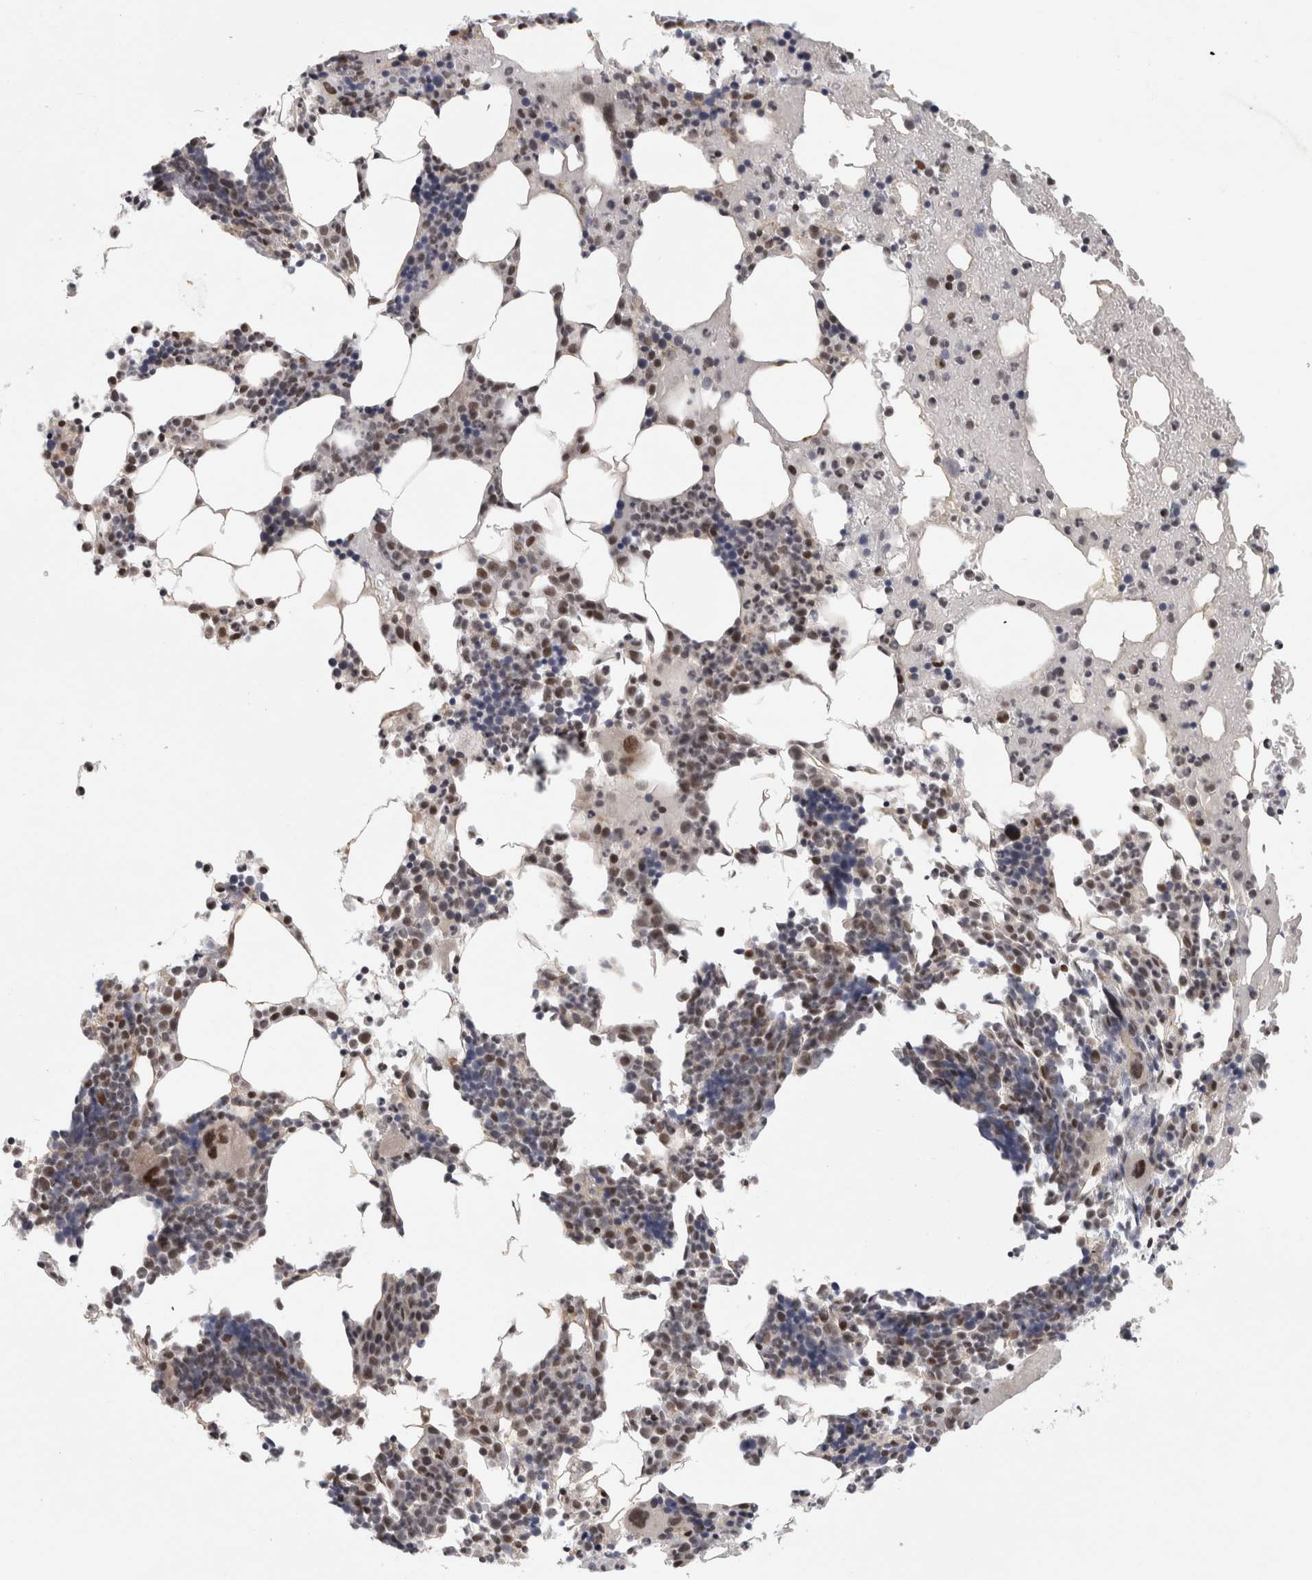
{"staining": {"intensity": "moderate", "quantity": "25%-75%", "location": "nuclear"}, "tissue": "bone marrow", "cell_type": "Hematopoietic cells", "image_type": "normal", "snomed": [{"axis": "morphology", "description": "Normal tissue, NOS"}, {"axis": "morphology", "description": "Inflammation, NOS"}, {"axis": "topography", "description": "Bone marrow"}], "caption": "High-power microscopy captured an immunohistochemistry photomicrograph of unremarkable bone marrow, revealing moderate nuclear positivity in about 25%-75% of hematopoietic cells.", "gene": "SRARP", "patient": {"sex": "male", "age": 68}}